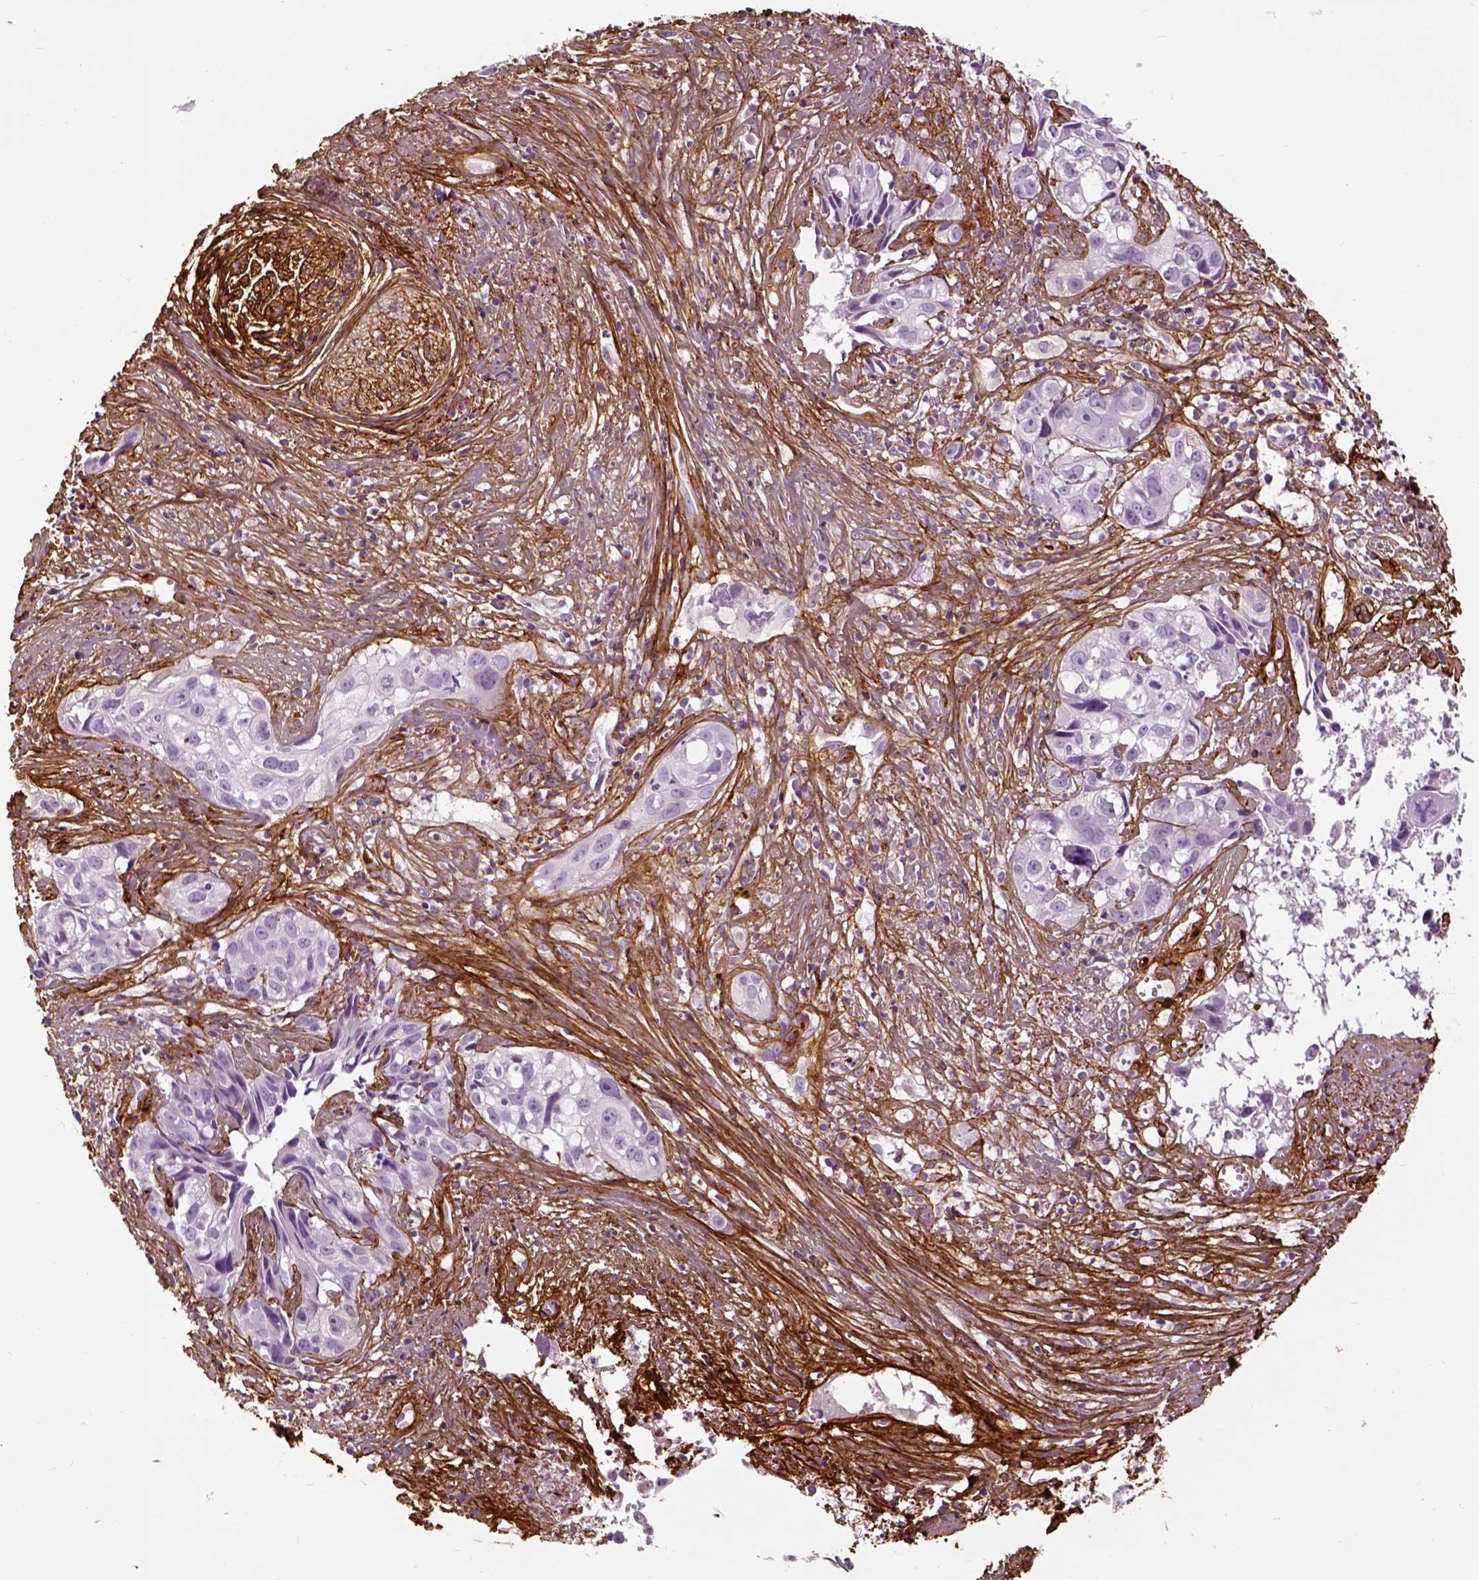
{"staining": {"intensity": "negative", "quantity": "none", "location": "none"}, "tissue": "cervical cancer", "cell_type": "Tumor cells", "image_type": "cancer", "snomed": [{"axis": "morphology", "description": "Squamous cell carcinoma, NOS"}, {"axis": "topography", "description": "Cervix"}], "caption": "A high-resolution photomicrograph shows IHC staining of cervical cancer, which shows no significant positivity in tumor cells.", "gene": "COL6A2", "patient": {"sex": "female", "age": 53}}